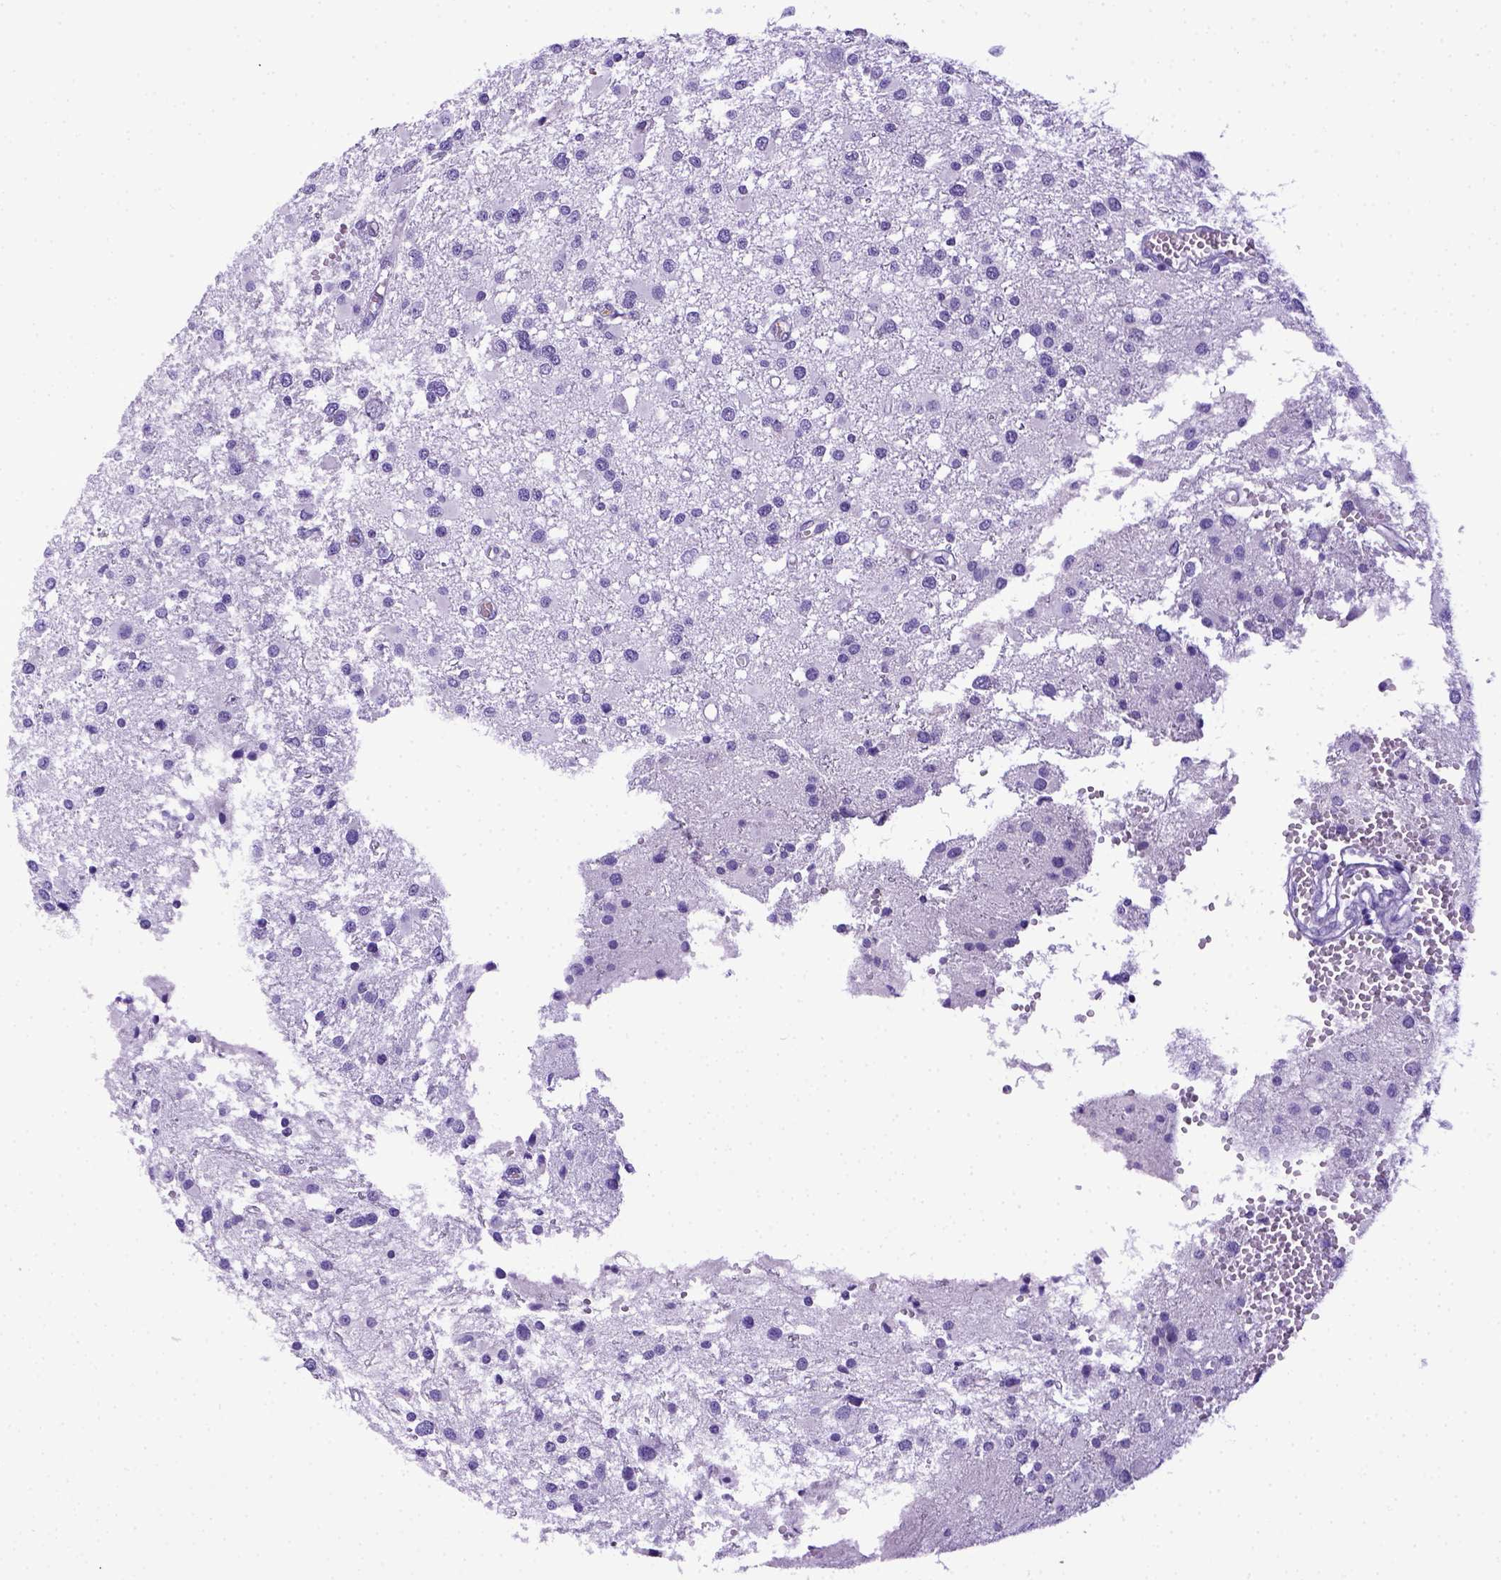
{"staining": {"intensity": "negative", "quantity": "none", "location": "none"}, "tissue": "glioma", "cell_type": "Tumor cells", "image_type": "cancer", "snomed": [{"axis": "morphology", "description": "Glioma, malignant, High grade"}, {"axis": "topography", "description": "Brain"}], "caption": "This is a micrograph of immunohistochemistry staining of glioma, which shows no positivity in tumor cells.", "gene": "ITIH4", "patient": {"sex": "male", "age": 54}}